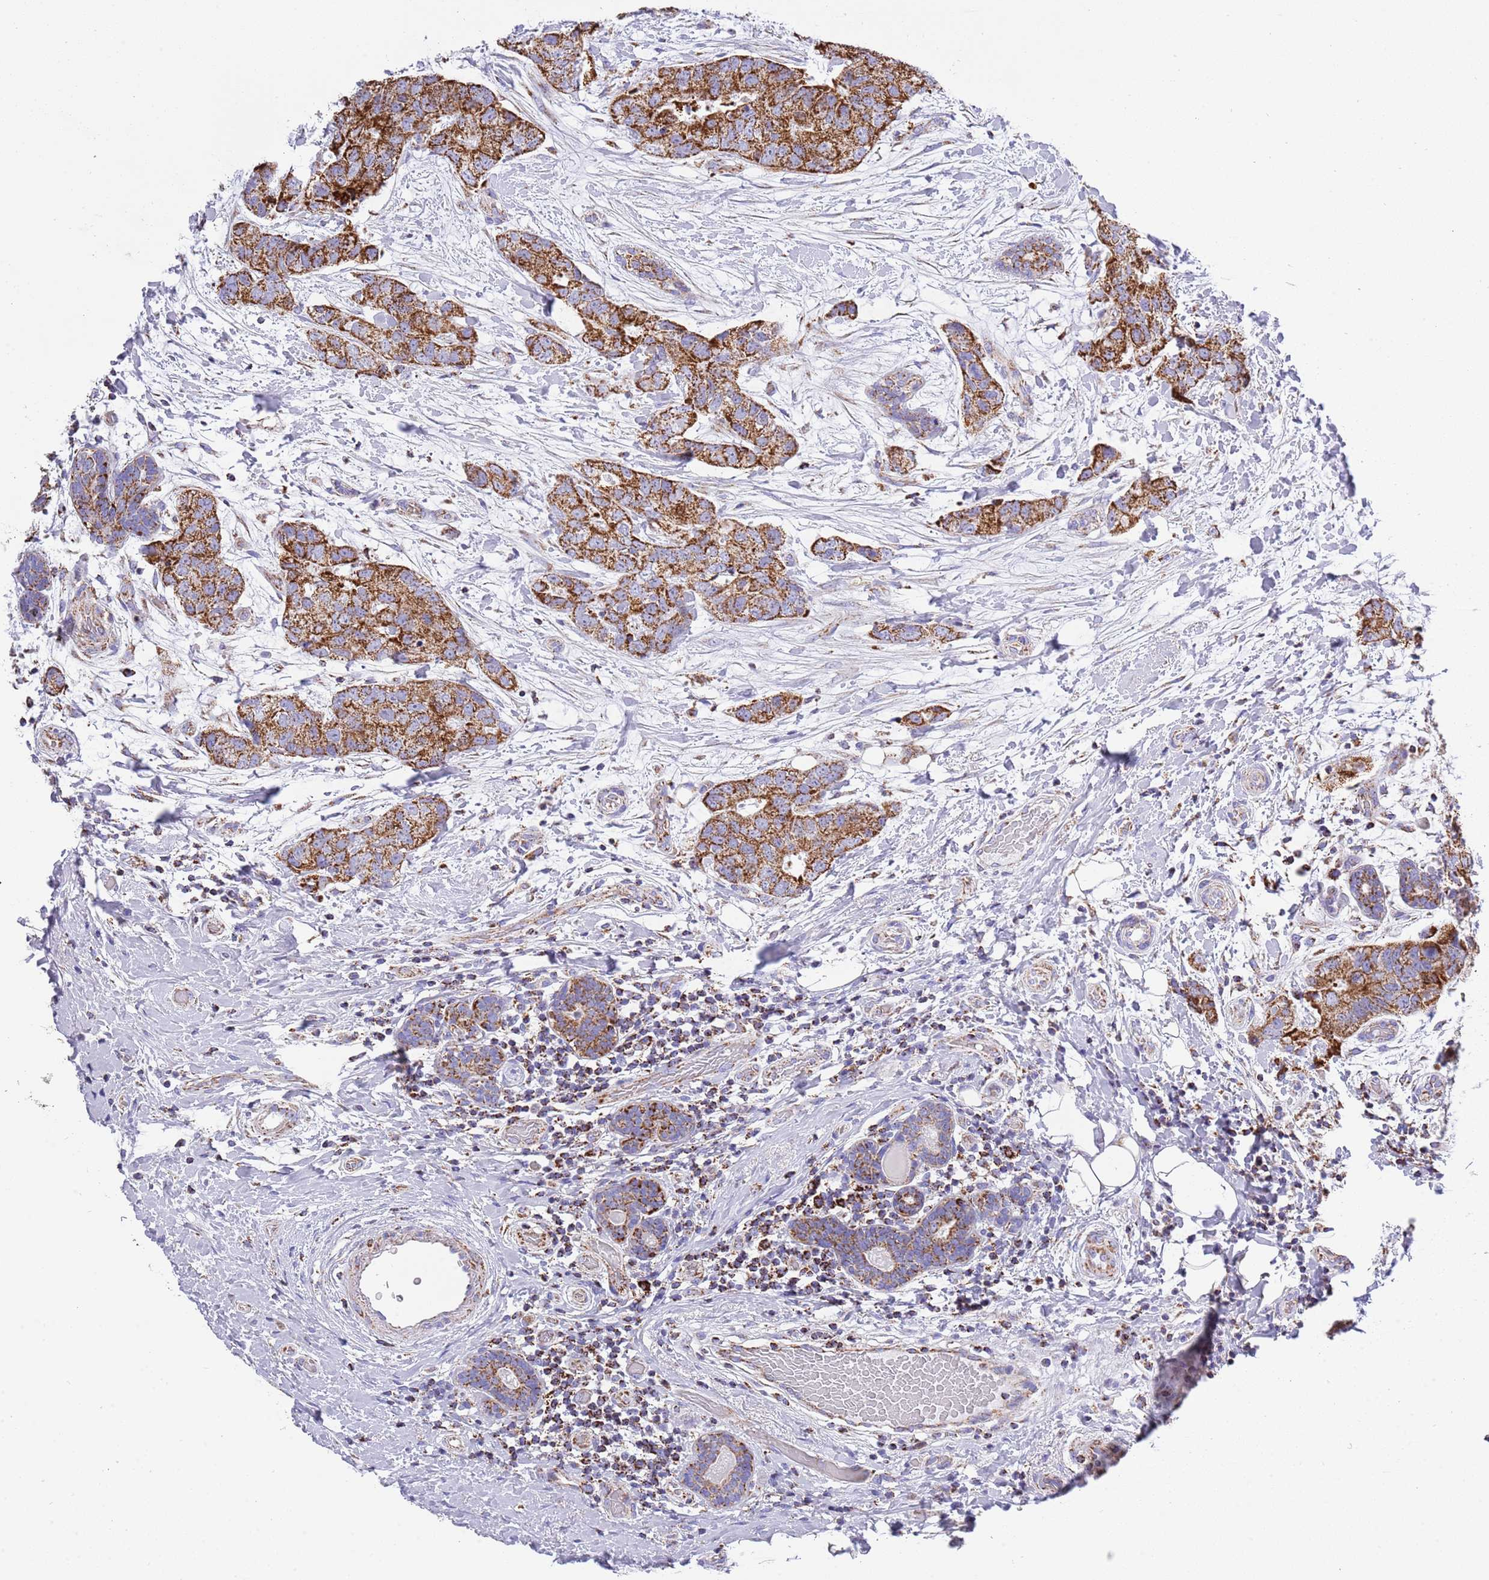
{"staining": {"intensity": "strong", "quantity": ">75%", "location": "cytoplasmic/membranous"}, "tissue": "breast cancer", "cell_type": "Tumor cells", "image_type": "cancer", "snomed": [{"axis": "morphology", "description": "Duct carcinoma"}, {"axis": "topography", "description": "Breast"}], "caption": "A brown stain labels strong cytoplasmic/membranous expression of a protein in breast cancer (infiltrating ductal carcinoma) tumor cells. Immunohistochemistry (ihc) stains the protein of interest in brown and the nuclei are stained blue.", "gene": "SUCLG2", "patient": {"sex": "female", "age": 62}}